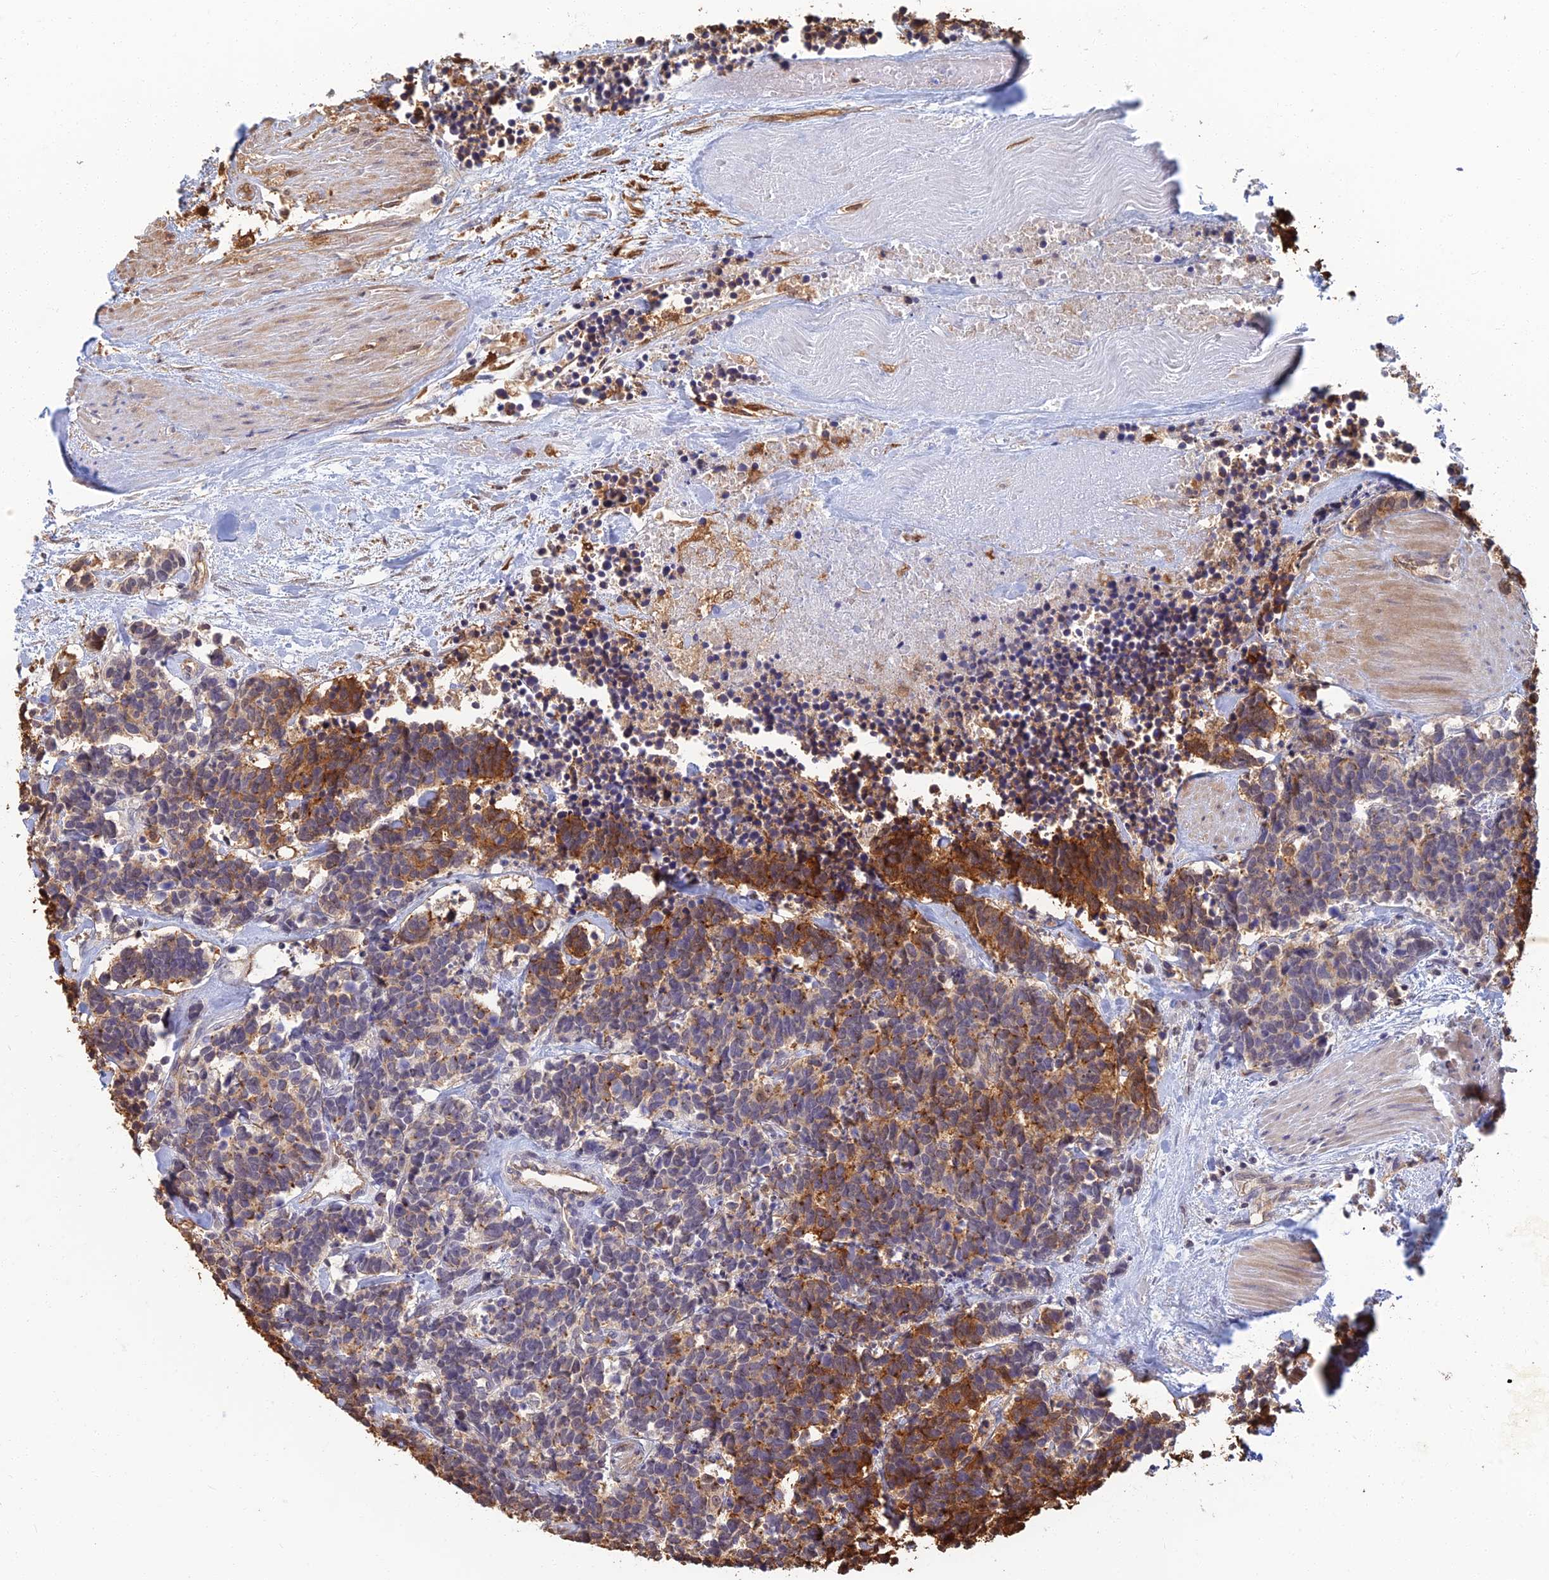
{"staining": {"intensity": "strong", "quantity": "<25%", "location": "cytoplasmic/membranous"}, "tissue": "carcinoid", "cell_type": "Tumor cells", "image_type": "cancer", "snomed": [{"axis": "morphology", "description": "Carcinoma, NOS"}, {"axis": "morphology", "description": "Carcinoid, malignant, NOS"}, {"axis": "topography", "description": "Urinary bladder"}], "caption": "Tumor cells display medium levels of strong cytoplasmic/membranous staining in about <25% of cells in carcinoma. (DAB (3,3'-diaminobenzidine) IHC, brown staining for protein, blue staining for nuclei).", "gene": "LRRN3", "patient": {"sex": "male", "age": 57}}